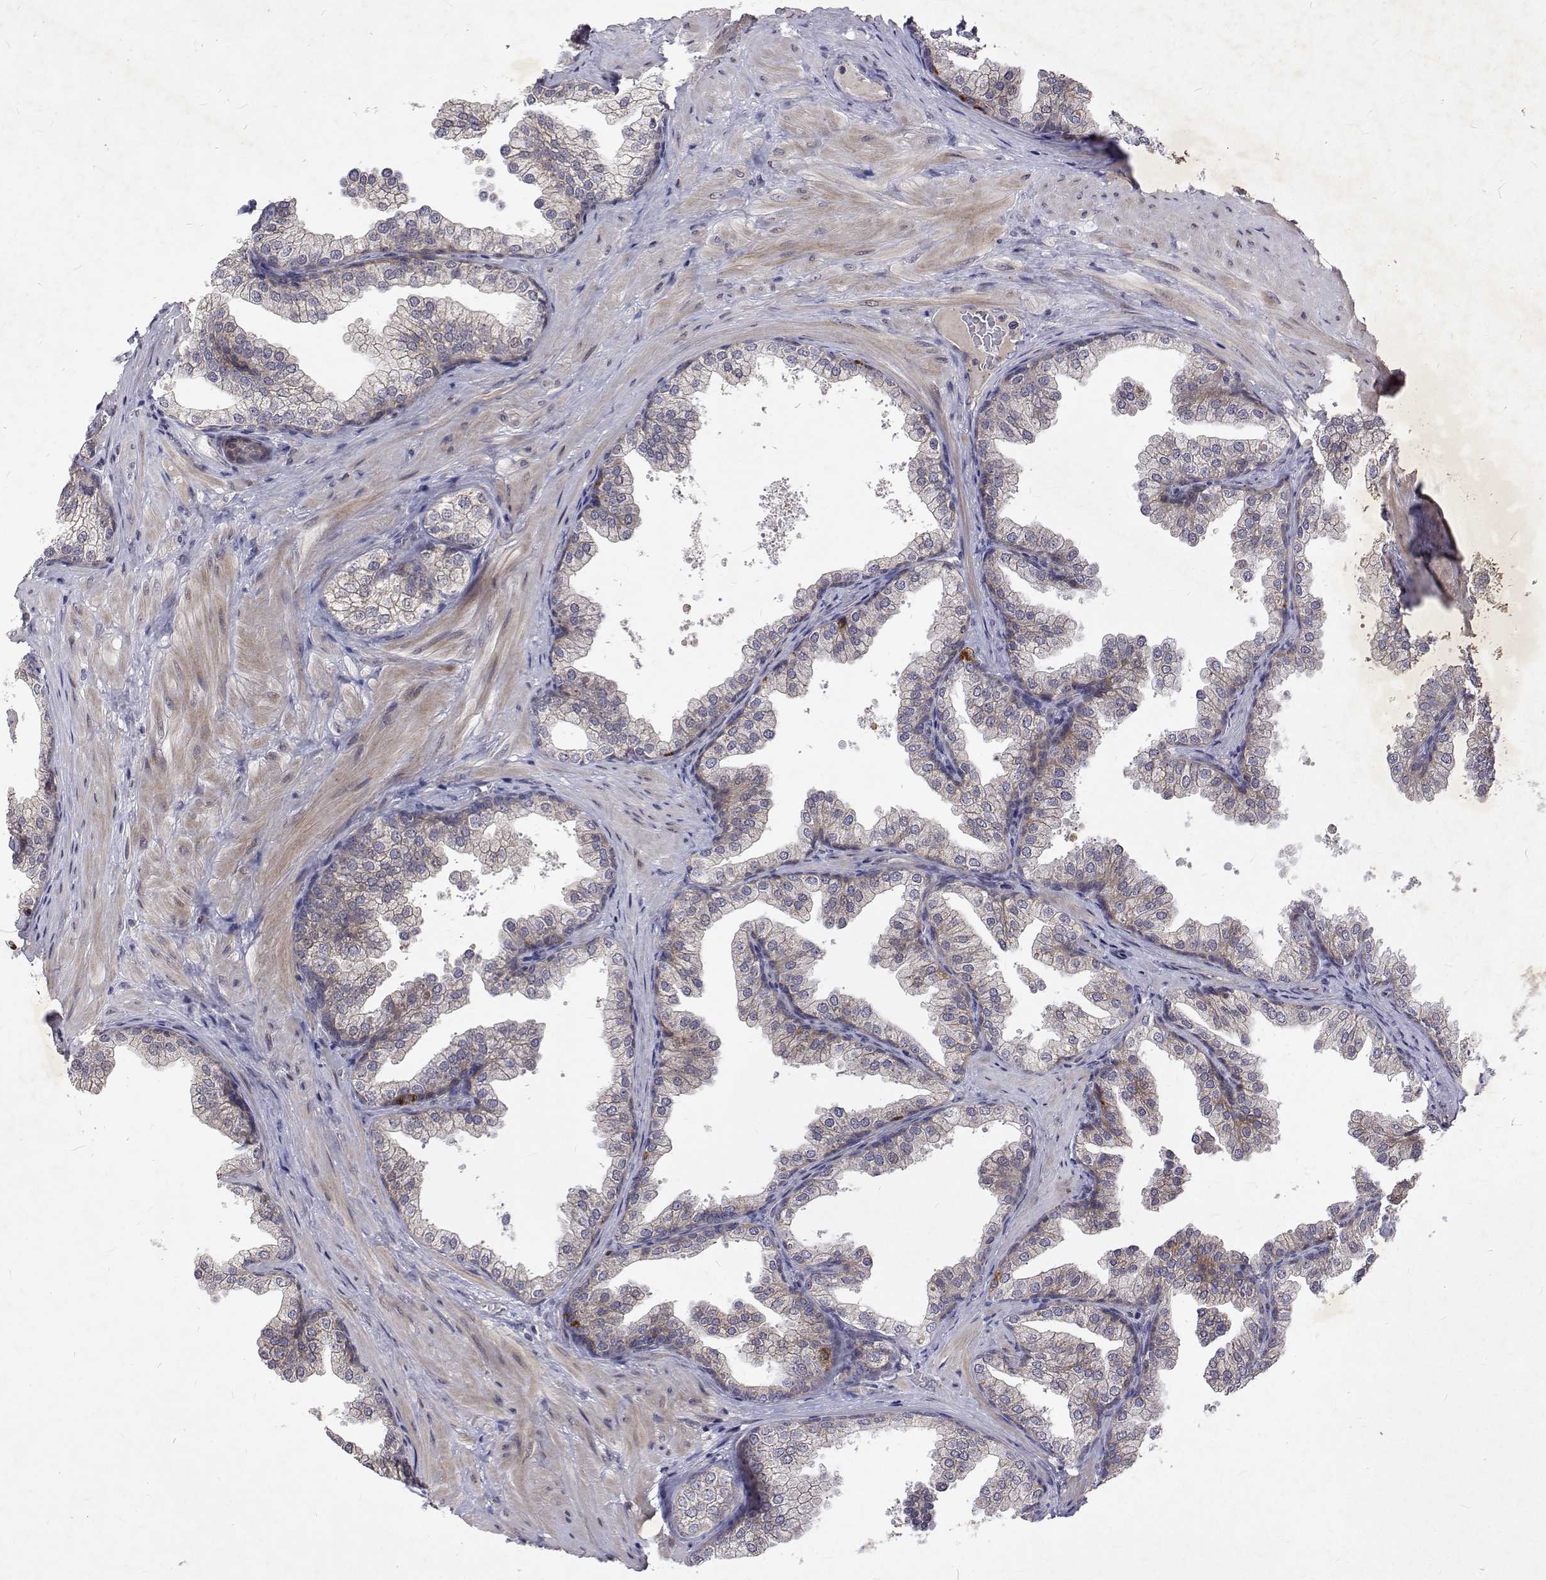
{"staining": {"intensity": "negative", "quantity": "none", "location": "none"}, "tissue": "prostate", "cell_type": "Glandular cells", "image_type": "normal", "snomed": [{"axis": "morphology", "description": "Normal tissue, NOS"}, {"axis": "topography", "description": "Prostate"}], "caption": "This is an immunohistochemistry photomicrograph of normal prostate. There is no staining in glandular cells.", "gene": "ALKBH8", "patient": {"sex": "male", "age": 37}}